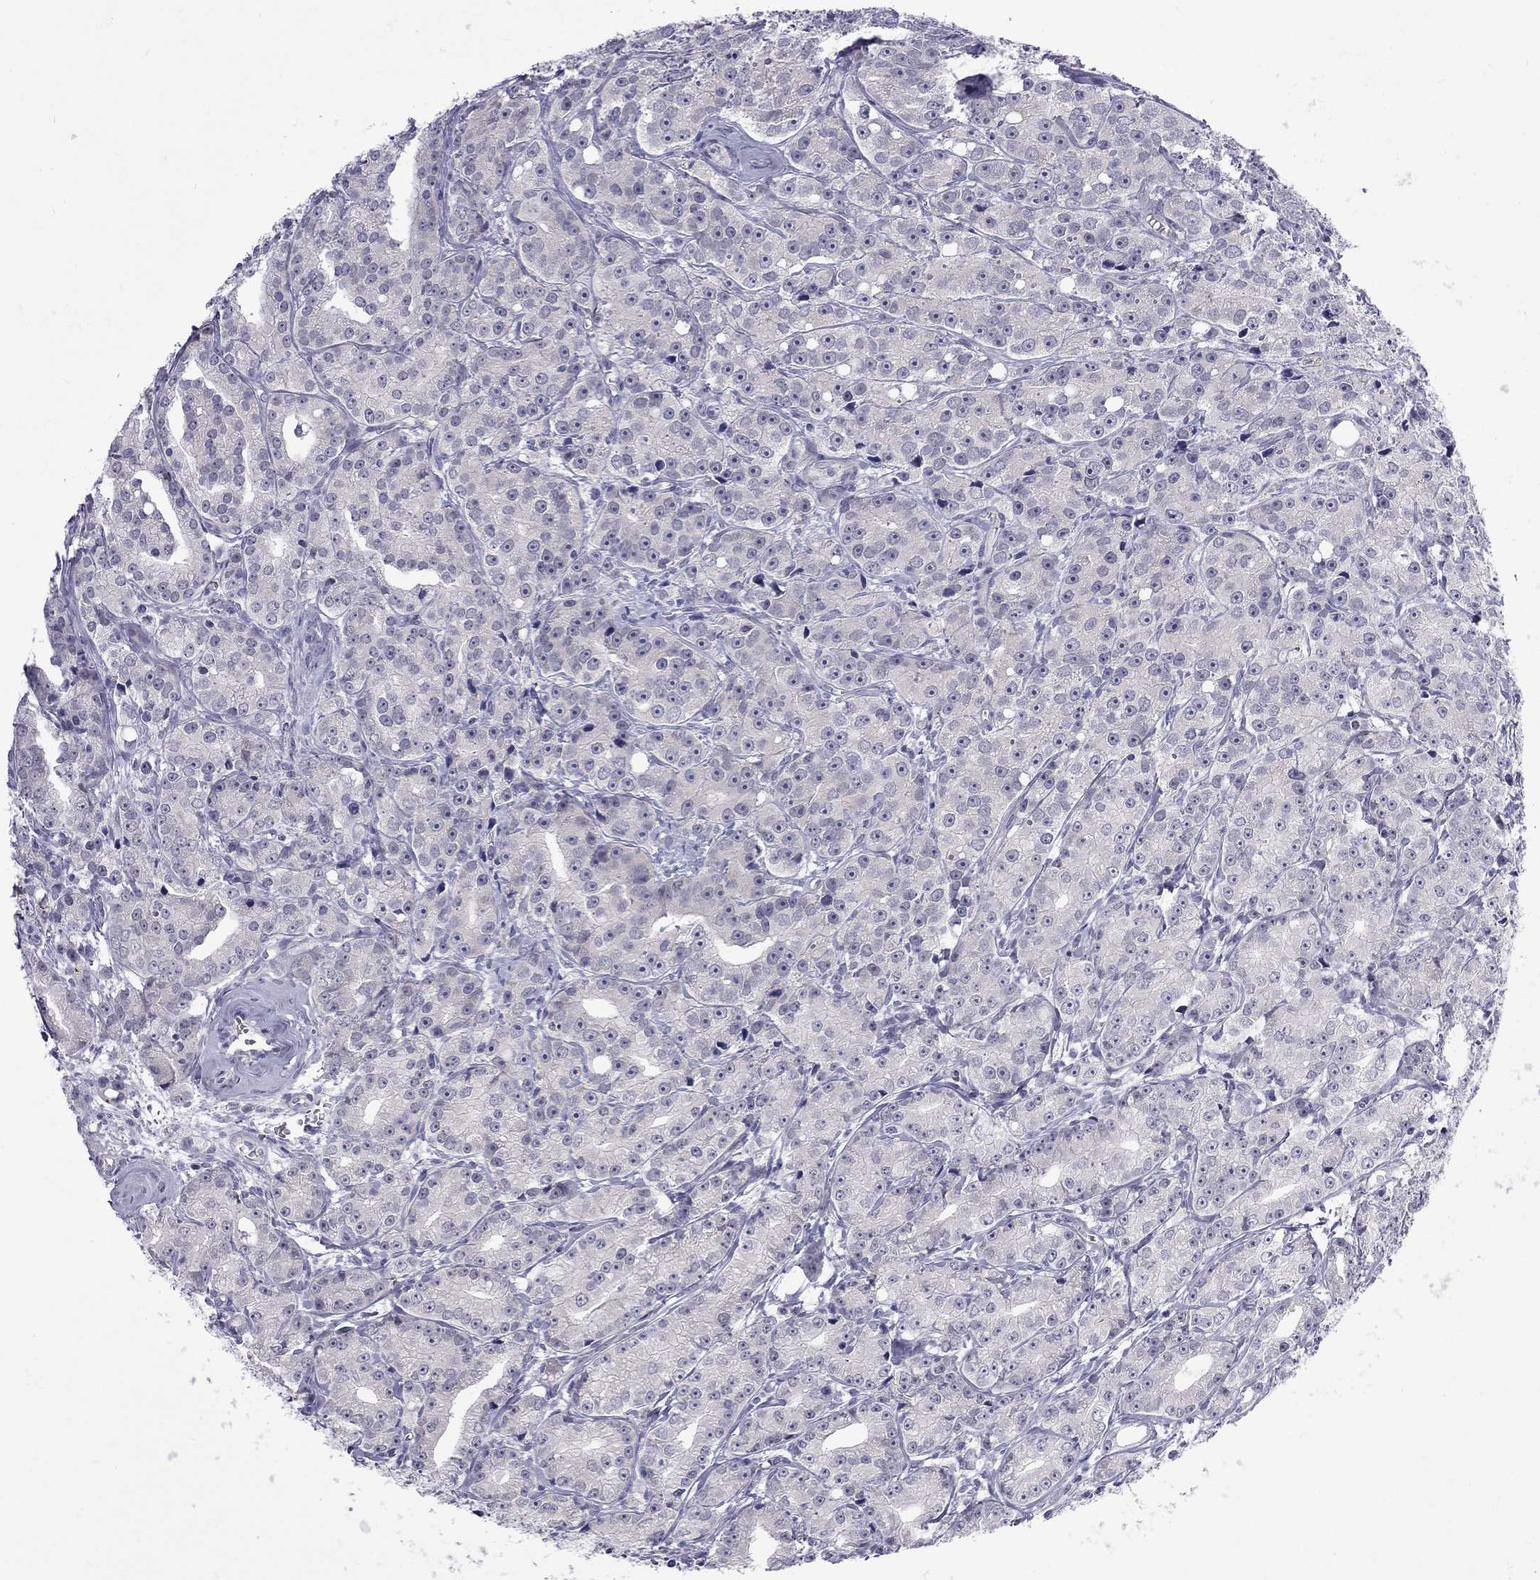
{"staining": {"intensity": "negative", "quantity": "none", "location": "none"}, "tissue": "prostate cancer", "cell_type": "Tumor cells", "image_type": "cancer", "snomed": [{"axis": "morphology", "description": "Adenocarcinoma, Medium grade"}, {"axis": "topography", "description": "Prostate"}], "caption": "Tumor cells show no significant expression in prostate cancer (adenocarcinoma (medium-grade)). (DAB immunohistochemistry, high magnification).", "gene": "RTL9", "patient": {"sex": "male", "age": 74}}